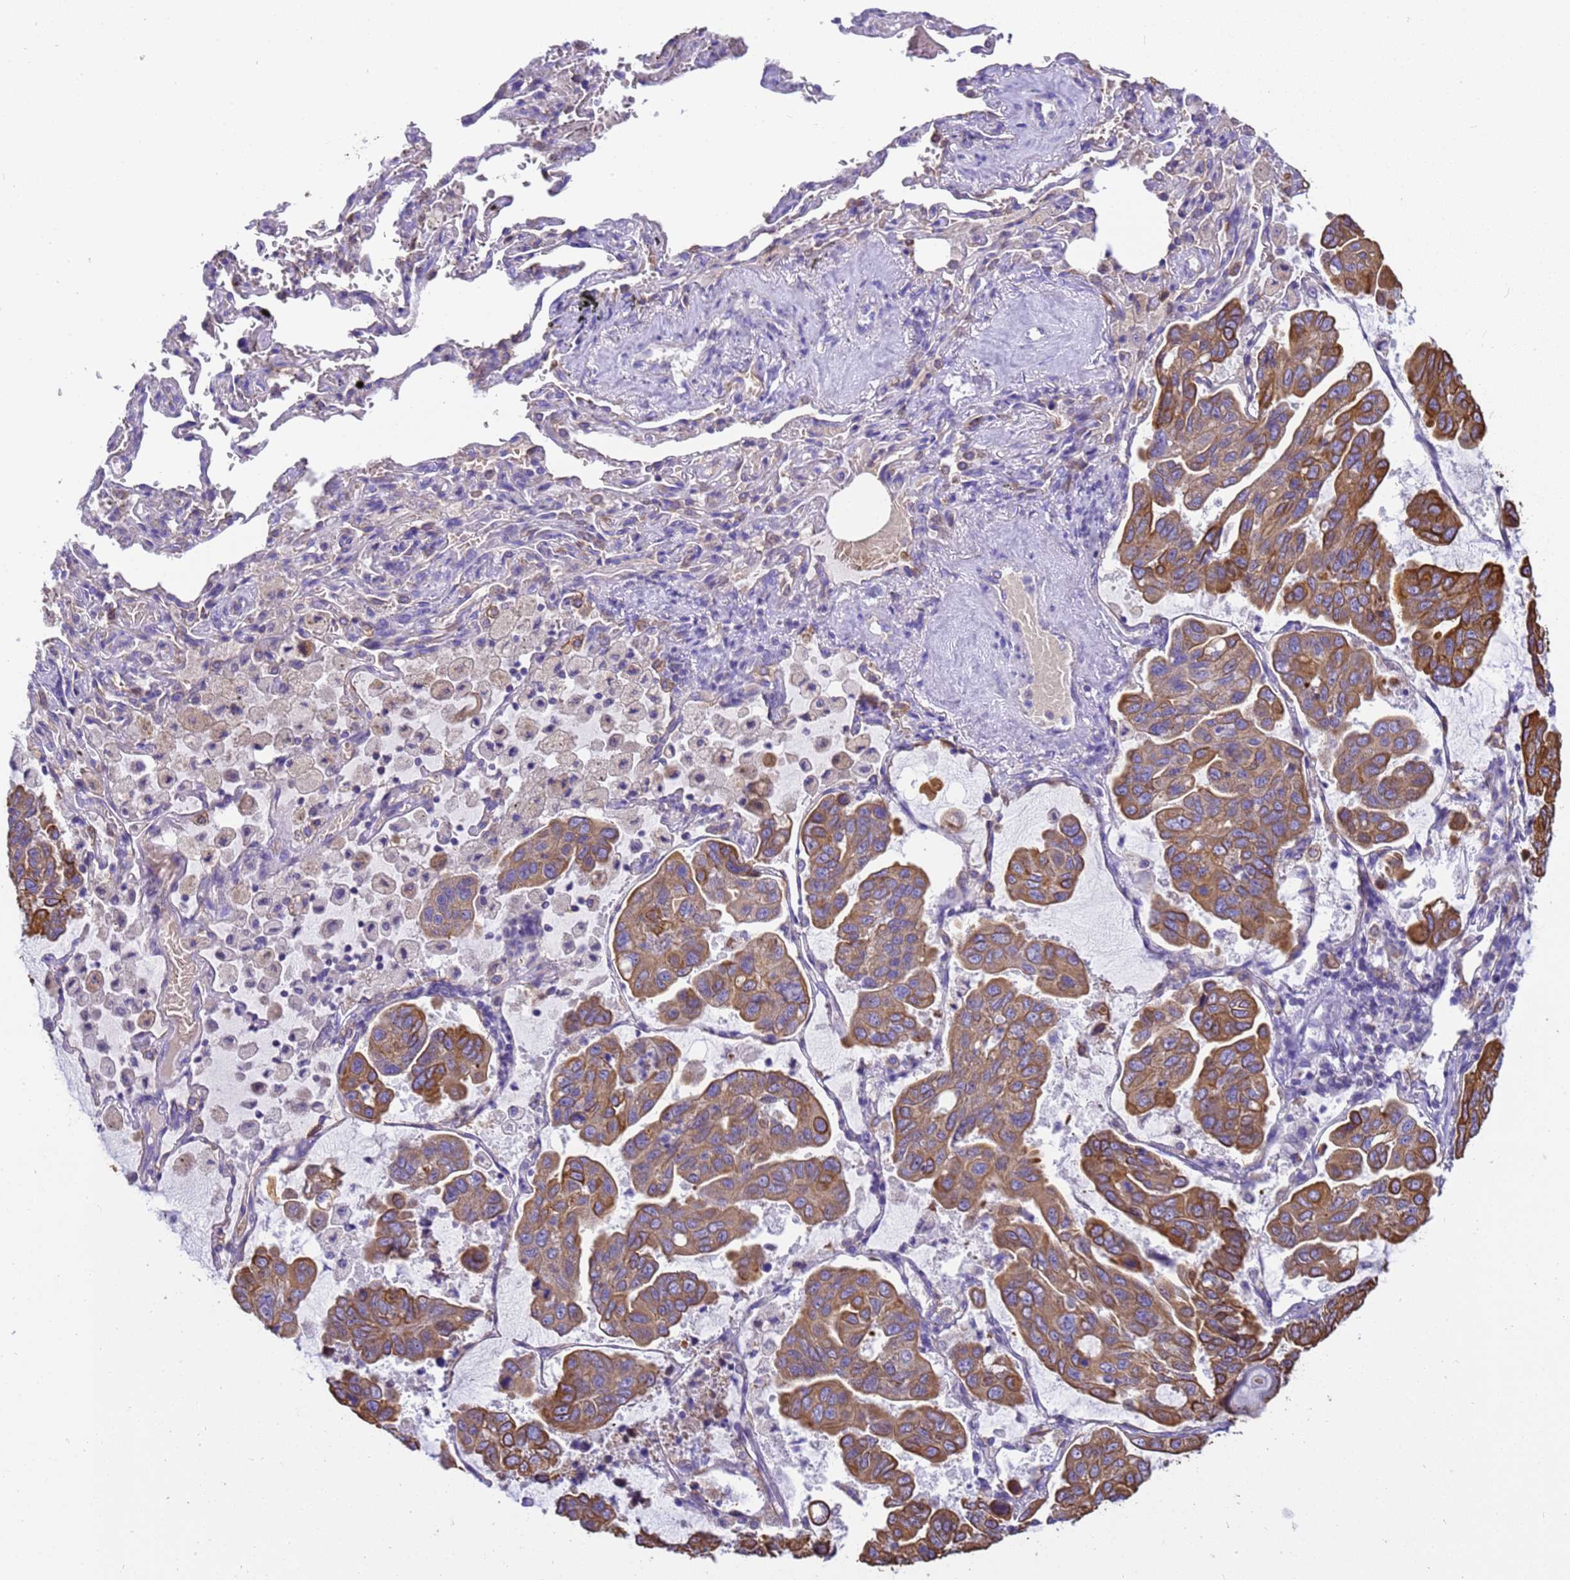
{"staining": {"intensity": "moderate", "quantity": ">75%", "location": "cytoplasmic/membranous"}, "tissue": "lung cancer", "cell_type": "Tumor cells", "image_type": "cancer", "snomed": [{"axis": "morphology", "description": "Adenocarcinoma, NOS"}, {"axis": "topography", "description": "Lung"}], "caption": "A micrograph of lung adenocarcinoma stained for a protein displays moderate cytoplasmic/membranous brown staining in tumor cells.", "gene": "PIEZO2", "patient": {"sex": "male", "age": 64}}